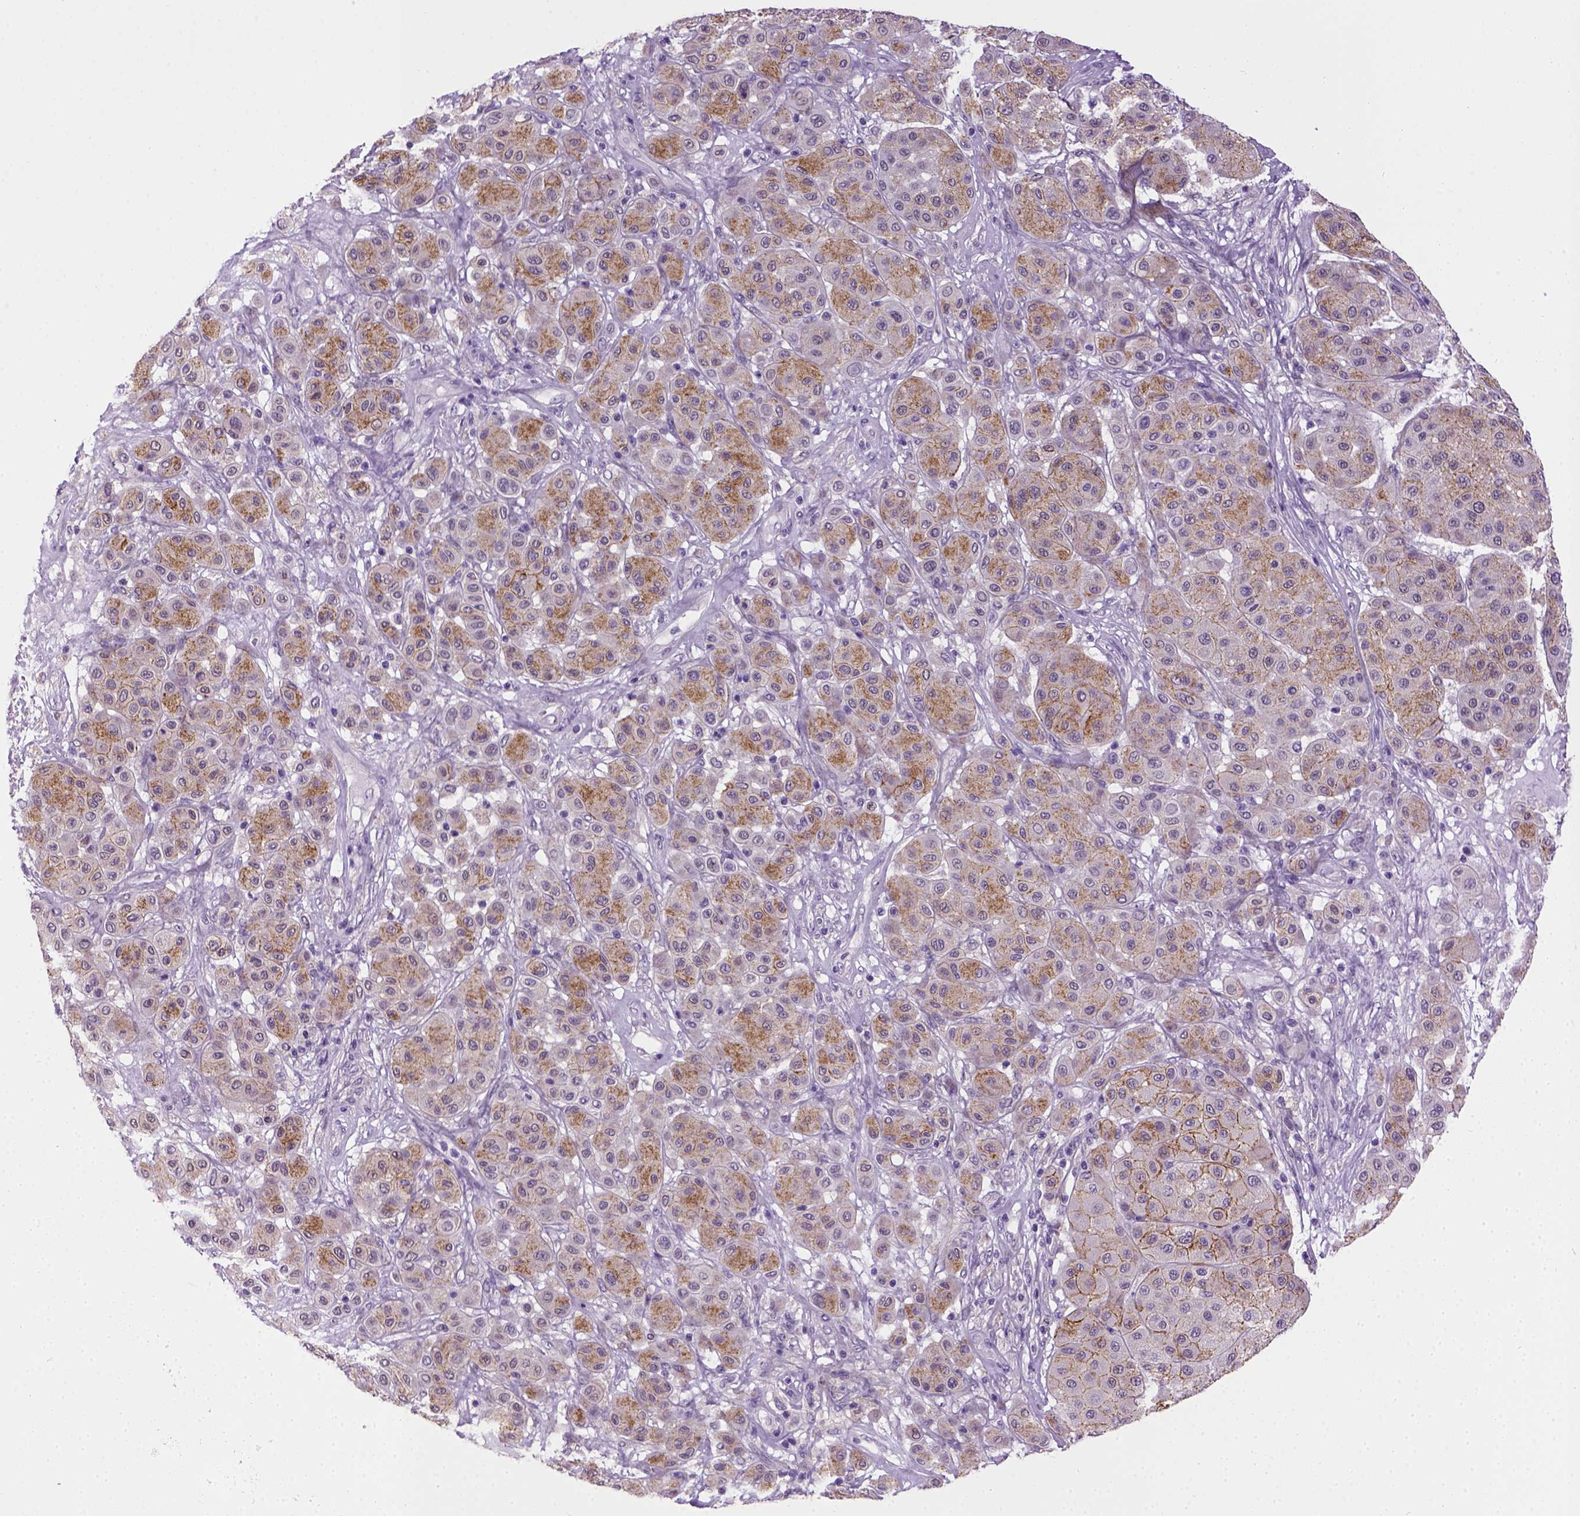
{"staining": {"intensity": "moderate", "quantity": "25%-75%", "location": "cytoplasmic/membranous"}, "tissue": "melanoma", "cell_type": "Tumor cells", "image_type": "cancer", "snomed": [{"axis": "morphology", "description": "Malignant melanoma, Metastatic site"}, {"axis": "topography", "description": "Smooth muscle"}], "caption": "Immunohistochemistry (IHC) staining of malignant melanoma (metastatic site), which reveals medium levels of moderate cytoplasmic/membranous expression in approximately 25%-75% of tumor cells indicating moderate cytoplasmic/membranous protein staining. The staining was performed using DAB (brown) for protein detection and nuclei were counterstained in hematoxylin (blue).", "gene": "CDH1", "patient": {"sex": "male", "age": 41}}